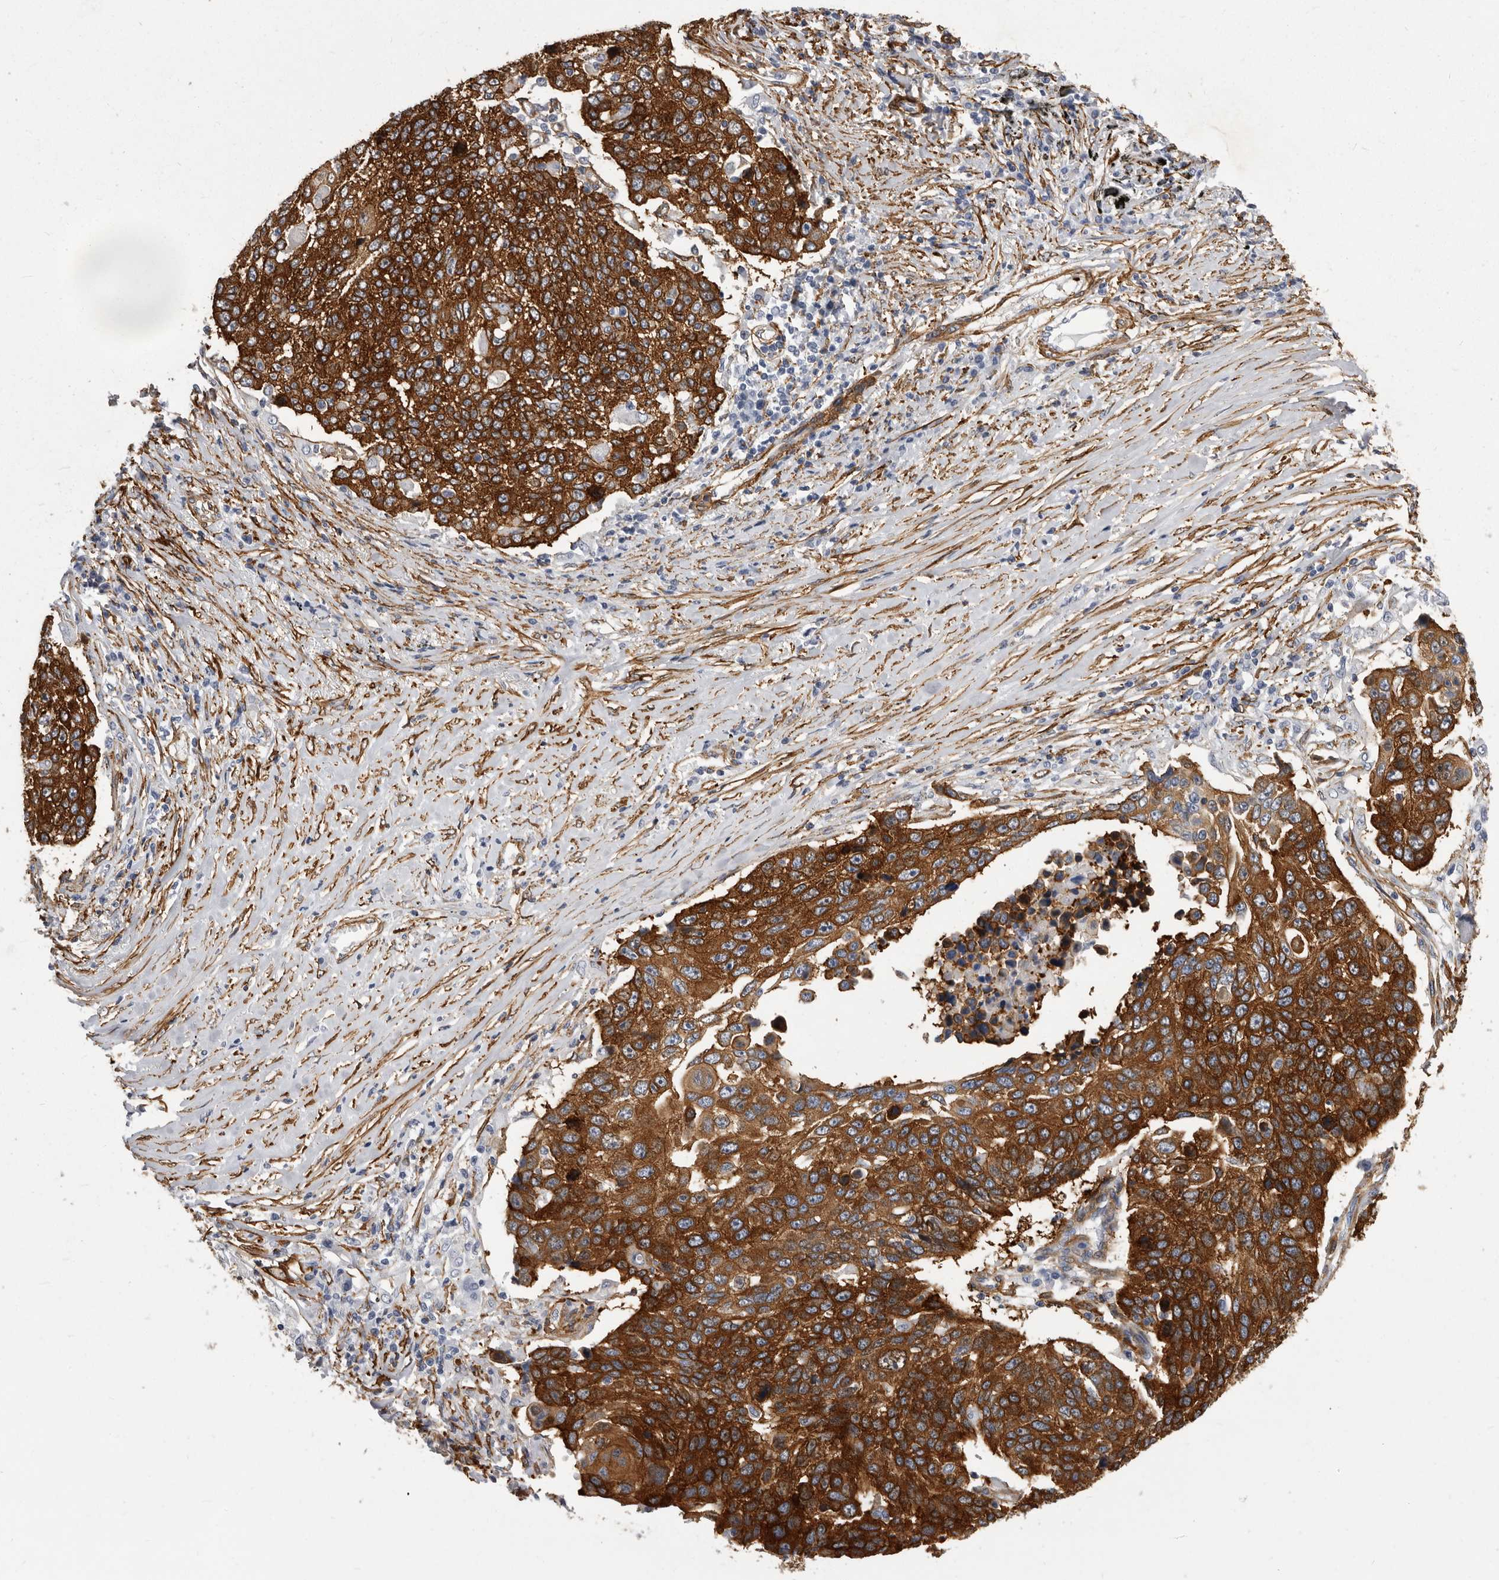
{"staining": {"intensity": "strong", "quantity": ">75%", "location": "cytoplasmic/membranous"}, "tissue": "lung cancer", "cell_type": "Tumor cells", "image_type": "cancer", "snomed": [{"axis": "morphology", "description": "Squamous cell carcinoma, NOS"}, {"axis": "topography", "description": "Lung"}], "caption": "This photomicrograph demonstrates squamous cell carcinoma (lung) stained with IHC to label a protein in brown. The cytoplasmic/membranous of tumor cells show strong positivity for the protein. Nuclei are counter-stained blue.", "gene": "ENAH", "patient": {"sex": "male", "age": 66}}